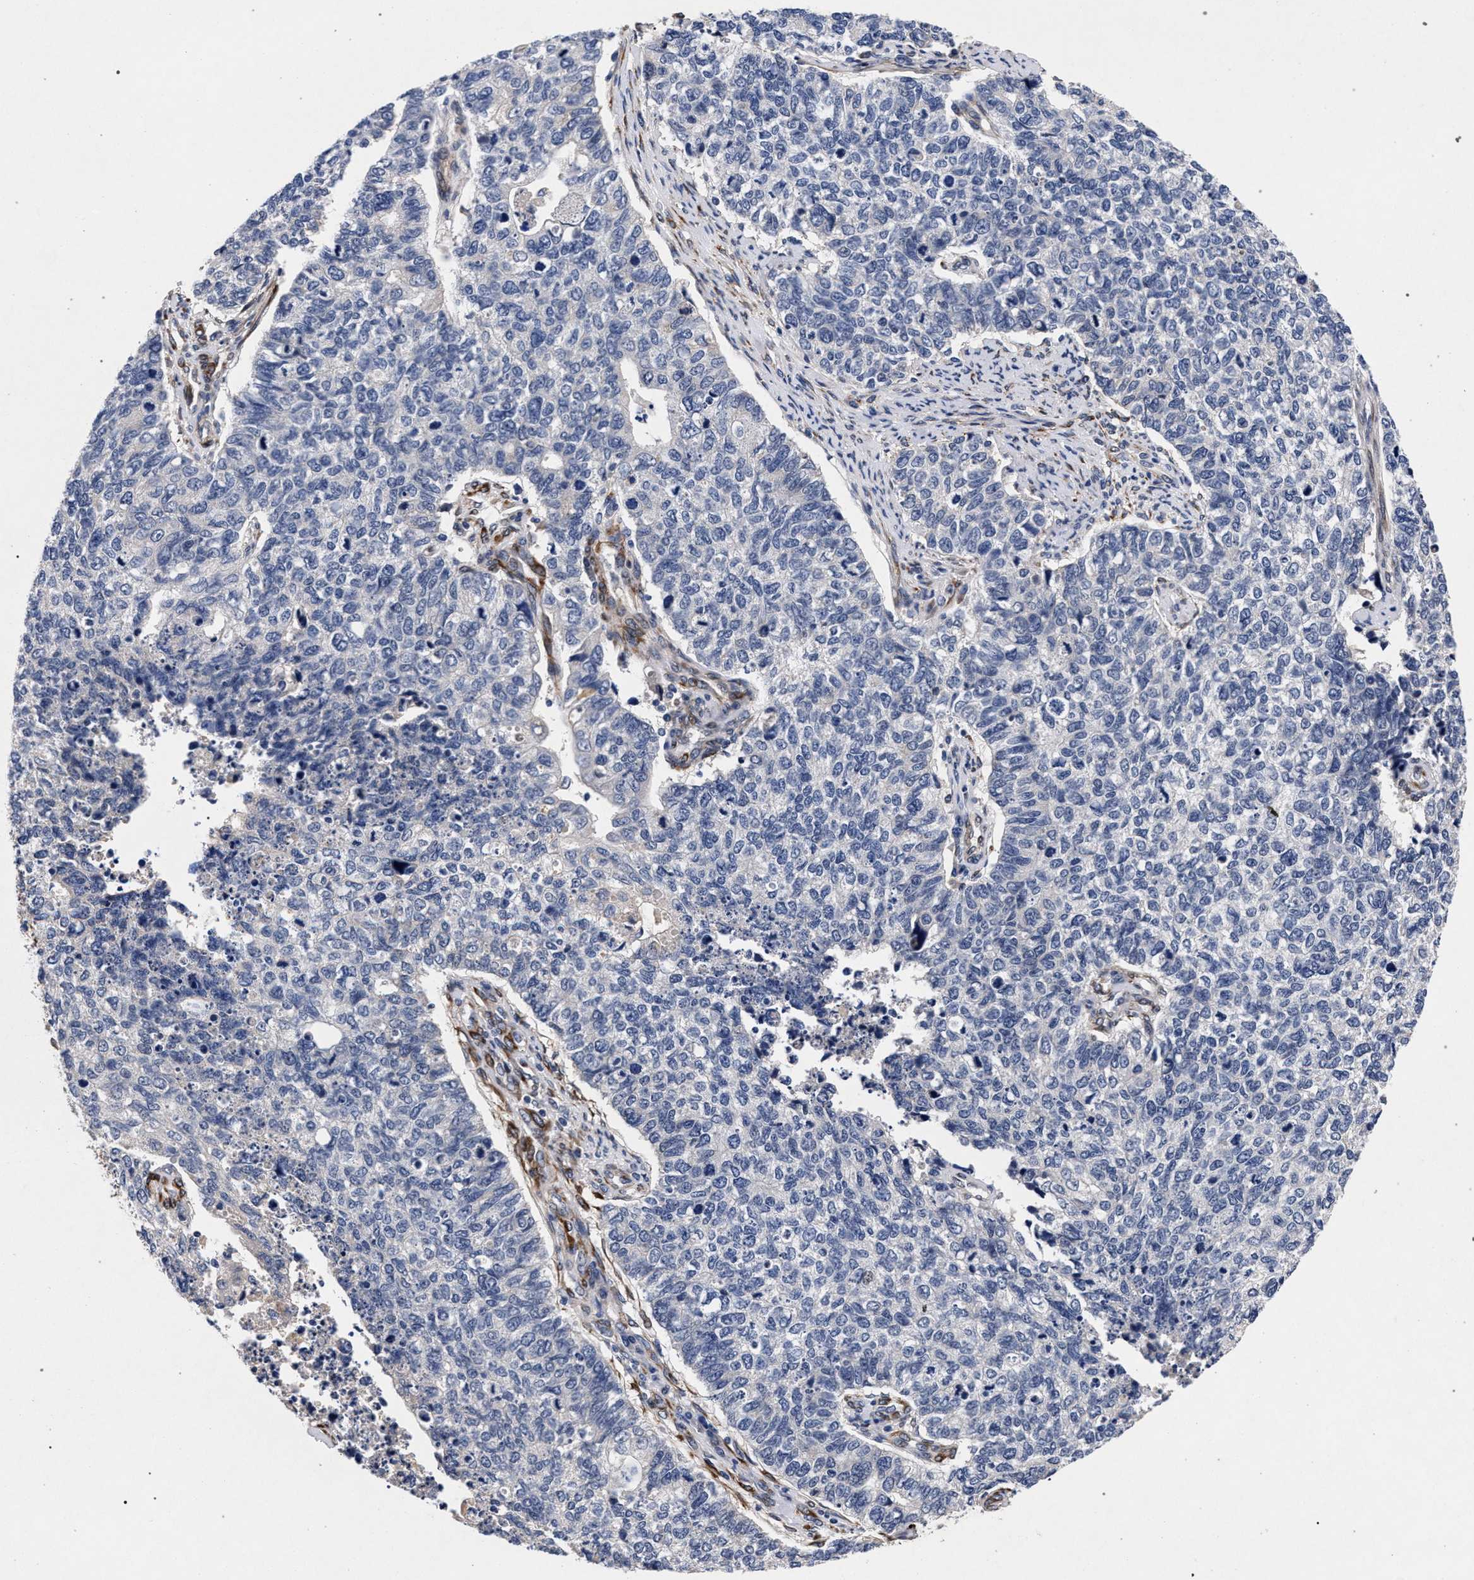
{"staining": {"intensity": "negative", "quantity": "none", "location": "none"}, "tissue": "cervical cancer", "cell_type": "Tumor cells", "image_type": "cancer", "snomed": [{"axis": "morphology", "description": "Squamous cell carcinoma, NOS"}, {"axis": "topography", "description": "Cervix"}], "caption": "The photomicrograph displays no significant staining in tumor cells of cervical cancer (squamous cell carcinoma). (Stains: DAB (3,3'-diaminobenzidine) immunohistochemistry with hematoxylin counter stain, Microscopy: brightfield microscopy at high magnification).", "gene": "NEK7", "patient": {"sex": "female", "age": 63}}